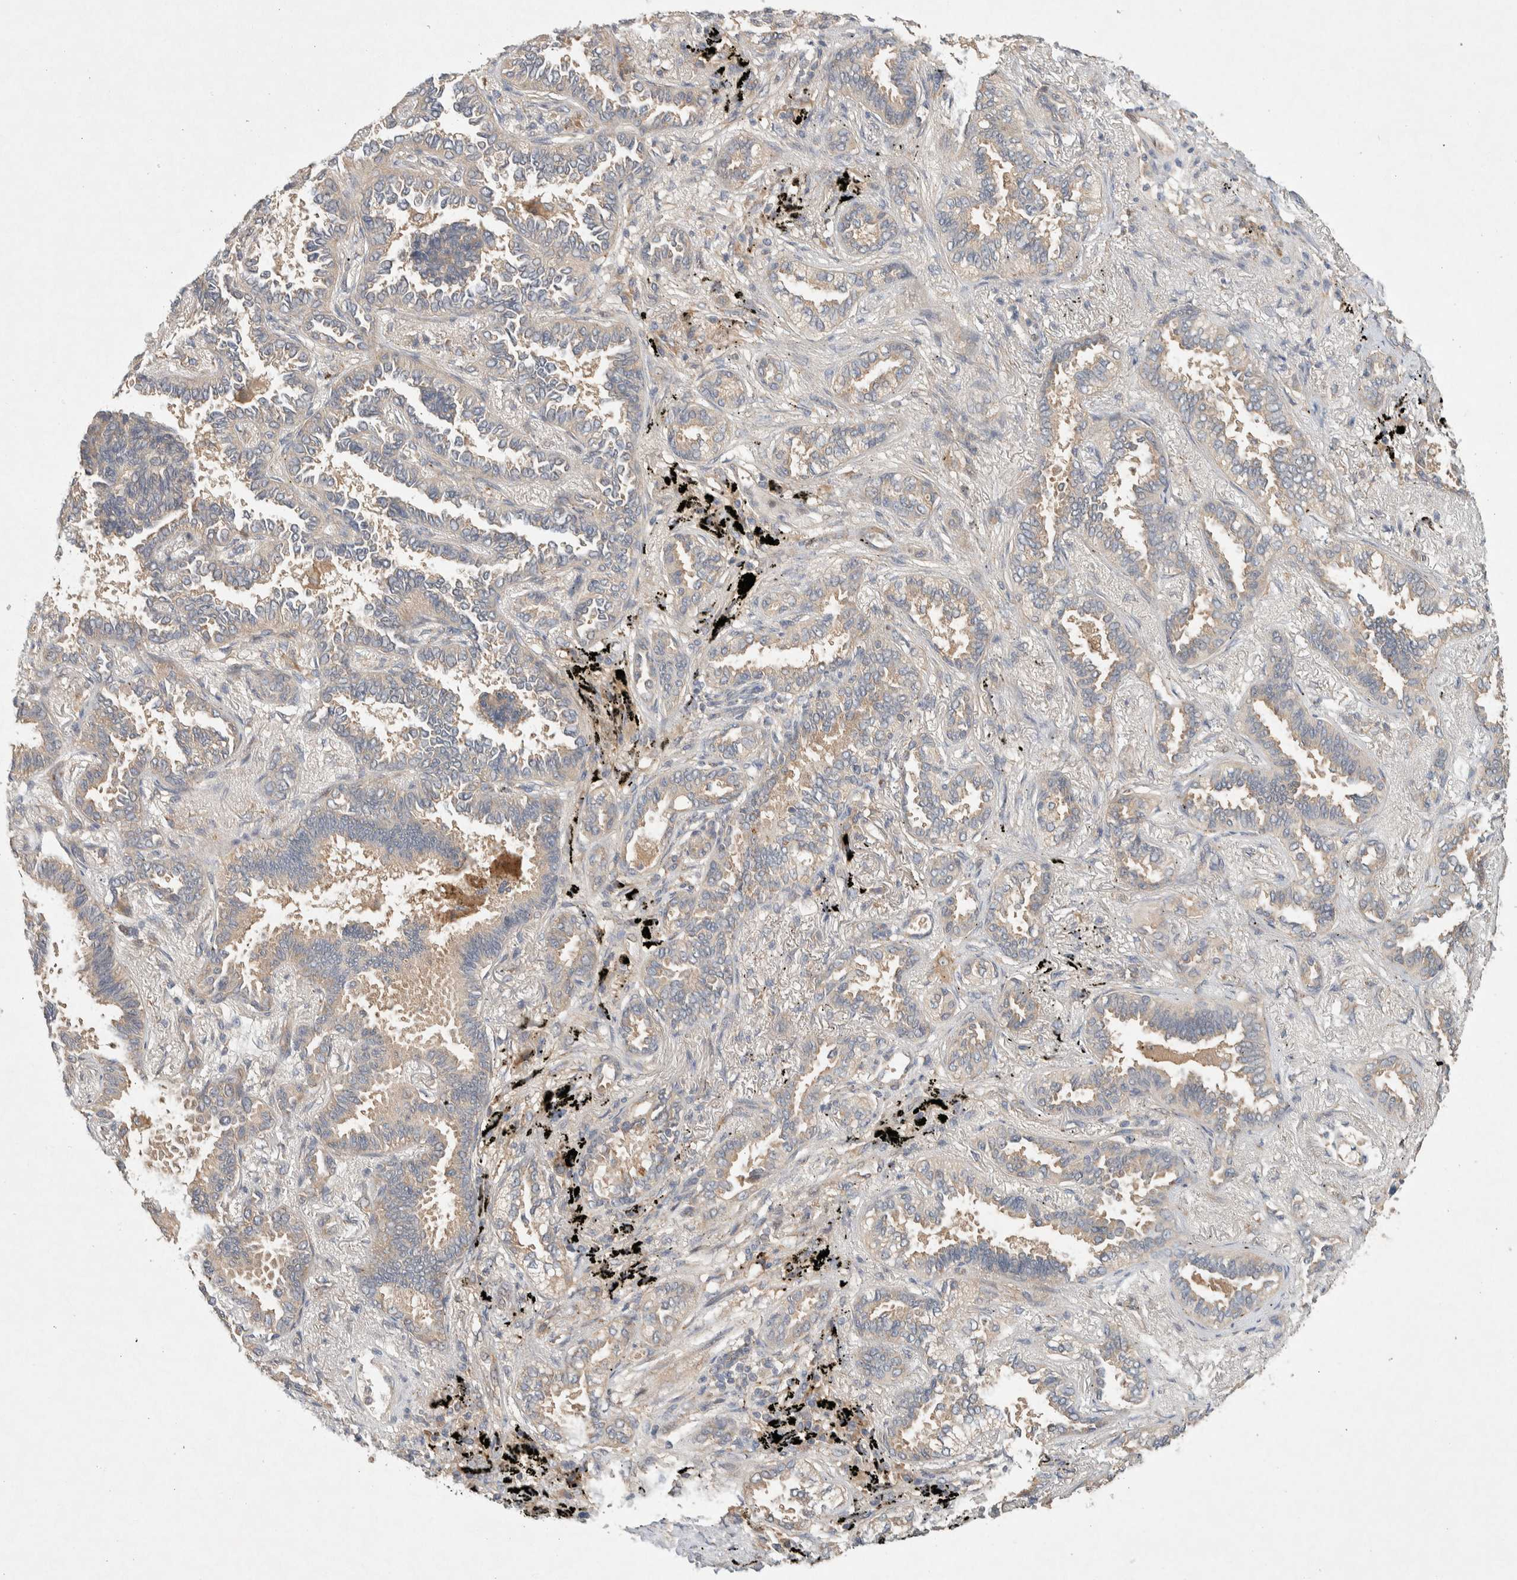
{"staining": {"intensity": "weak", "quantity": "<25%", "location": "cytoplasmic/membranous"}, "tissue": "lung cancer", "cell_type": "Tumor cells", "image_type": "cancer", "snomed": [{"axis": "morphology", "description": "Adenocarcinoma, NOS"}, {"axis": "topography", "description": "Lung"}], "caption": "Tumor cells show no significant protein expression in lung cancer.", "gene": "PXK", "patient": {"sex": "male", "age": 59}}